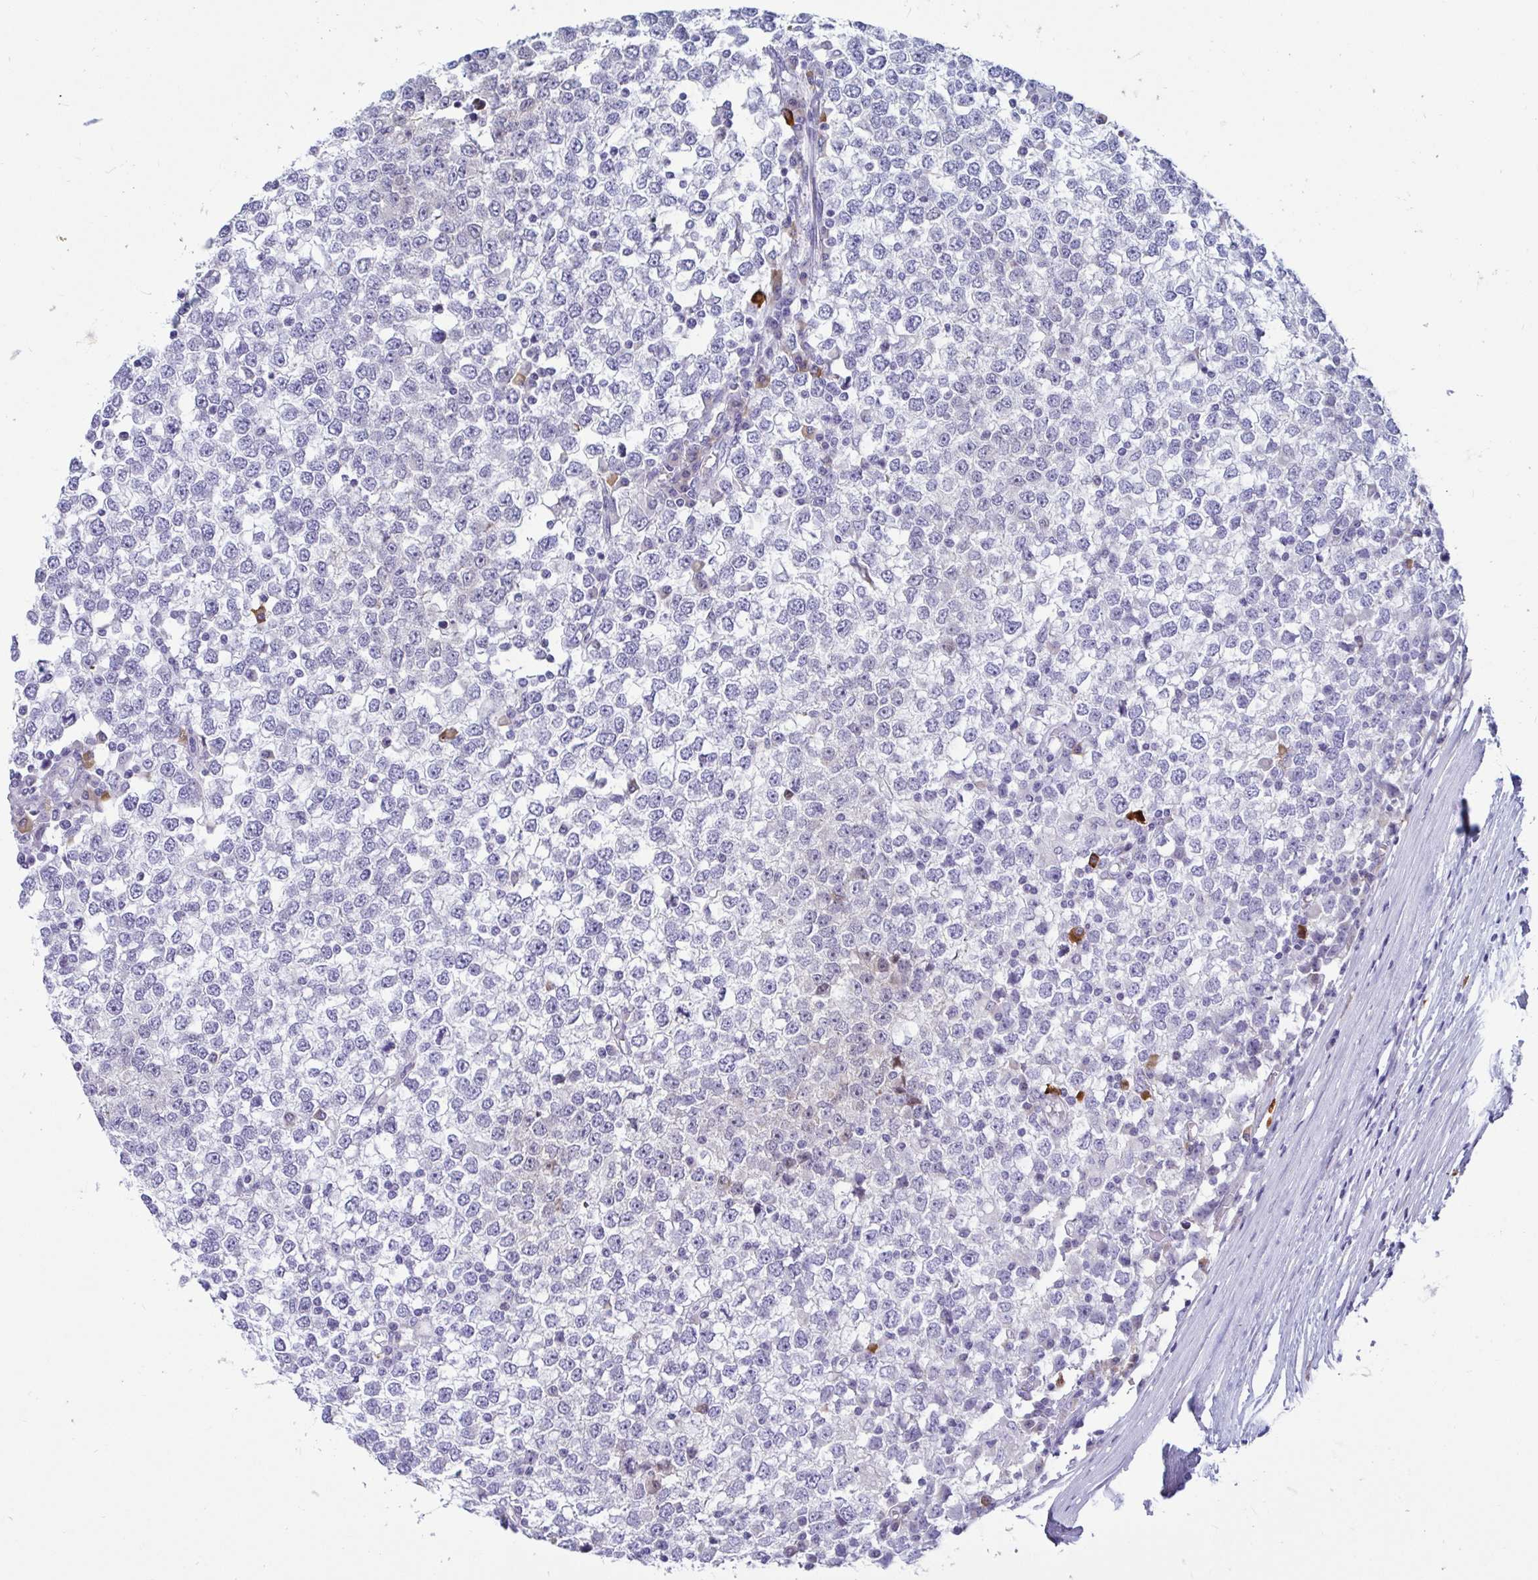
{"staining": {"intensity": "negative", "quantity": "none", "location": "none"}, "tissue": "testis cancer", "cell_type": "Tumor cells", "image_type": "cancer", "snomed": [{"axis": "morphology", "description": "Seminoma, NOS"}, {"axis": "topography", "description": "Testis"}], "caption": "A high-resolution photomicrograph shows IHC staining of testis cancer, which displays no significant expression in tumor cells.", "gene": "TFPI2", "patient": {"sex": "male", "age": 65}}